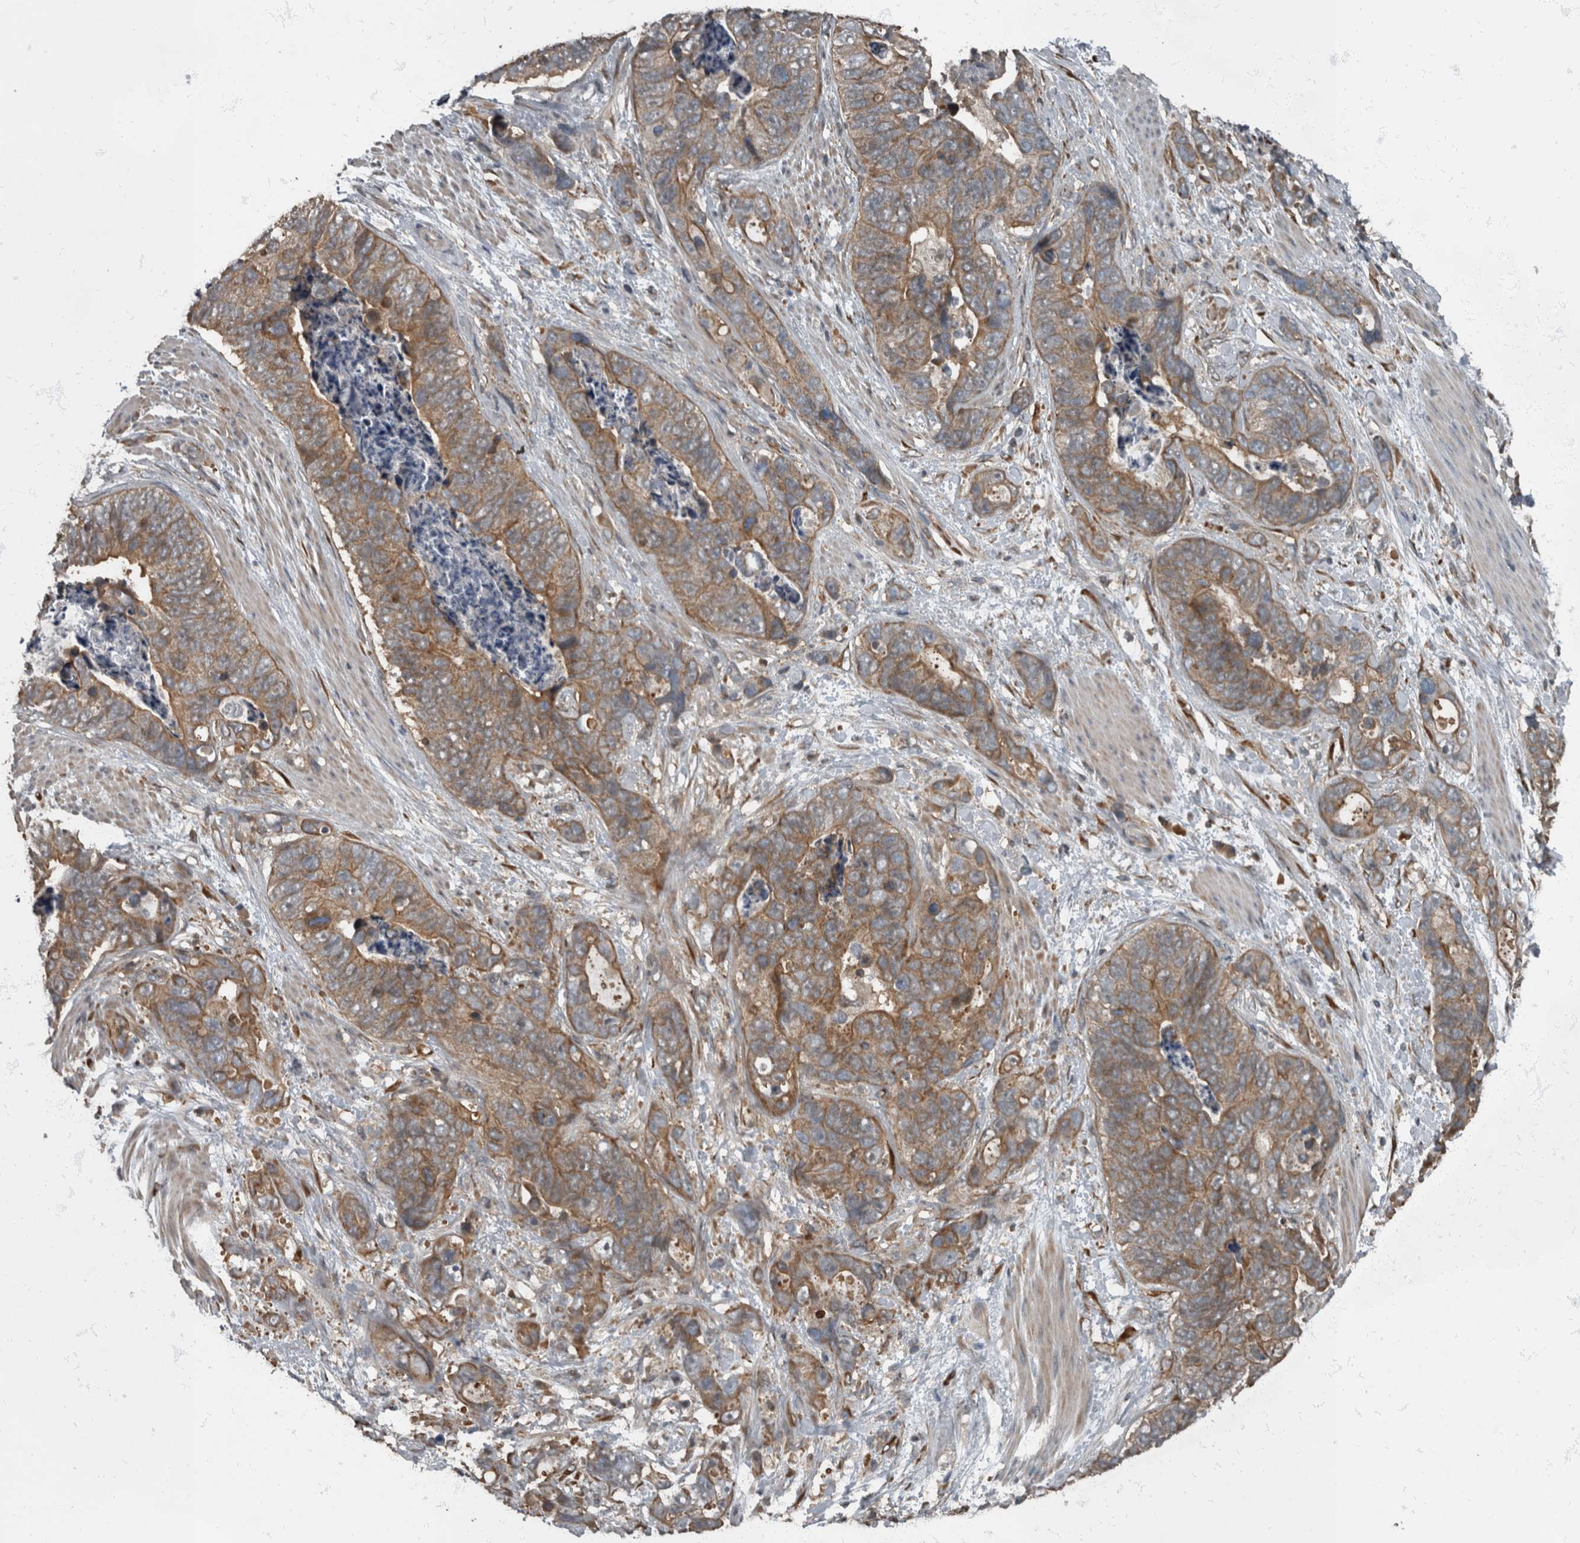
{"staining": {"intensity": "moderate", "quantity": ">75%", "location": "cytoplasmic/membranous"}, "tissue": "stomach cancer", "cell_type": "Tumor cells", "image_type": "cancer", "snomed": [{"axis": "morphology", "description": "Normal tissue, NOS"}, {"axis": "morphology", "description": "Adenocarcinoma, NOS"}, {"axis": "topography", "description": "Stomach"}], "caption": "Approximately >75% of tumor cells in human adenocarcinoma (stomach) show moderate cytoplasmic/membranous protein expression as visualized by brown immunohistochemical staining.", "gene": "RABGGTB", "patient": {"sex": "female", "age": 89}}